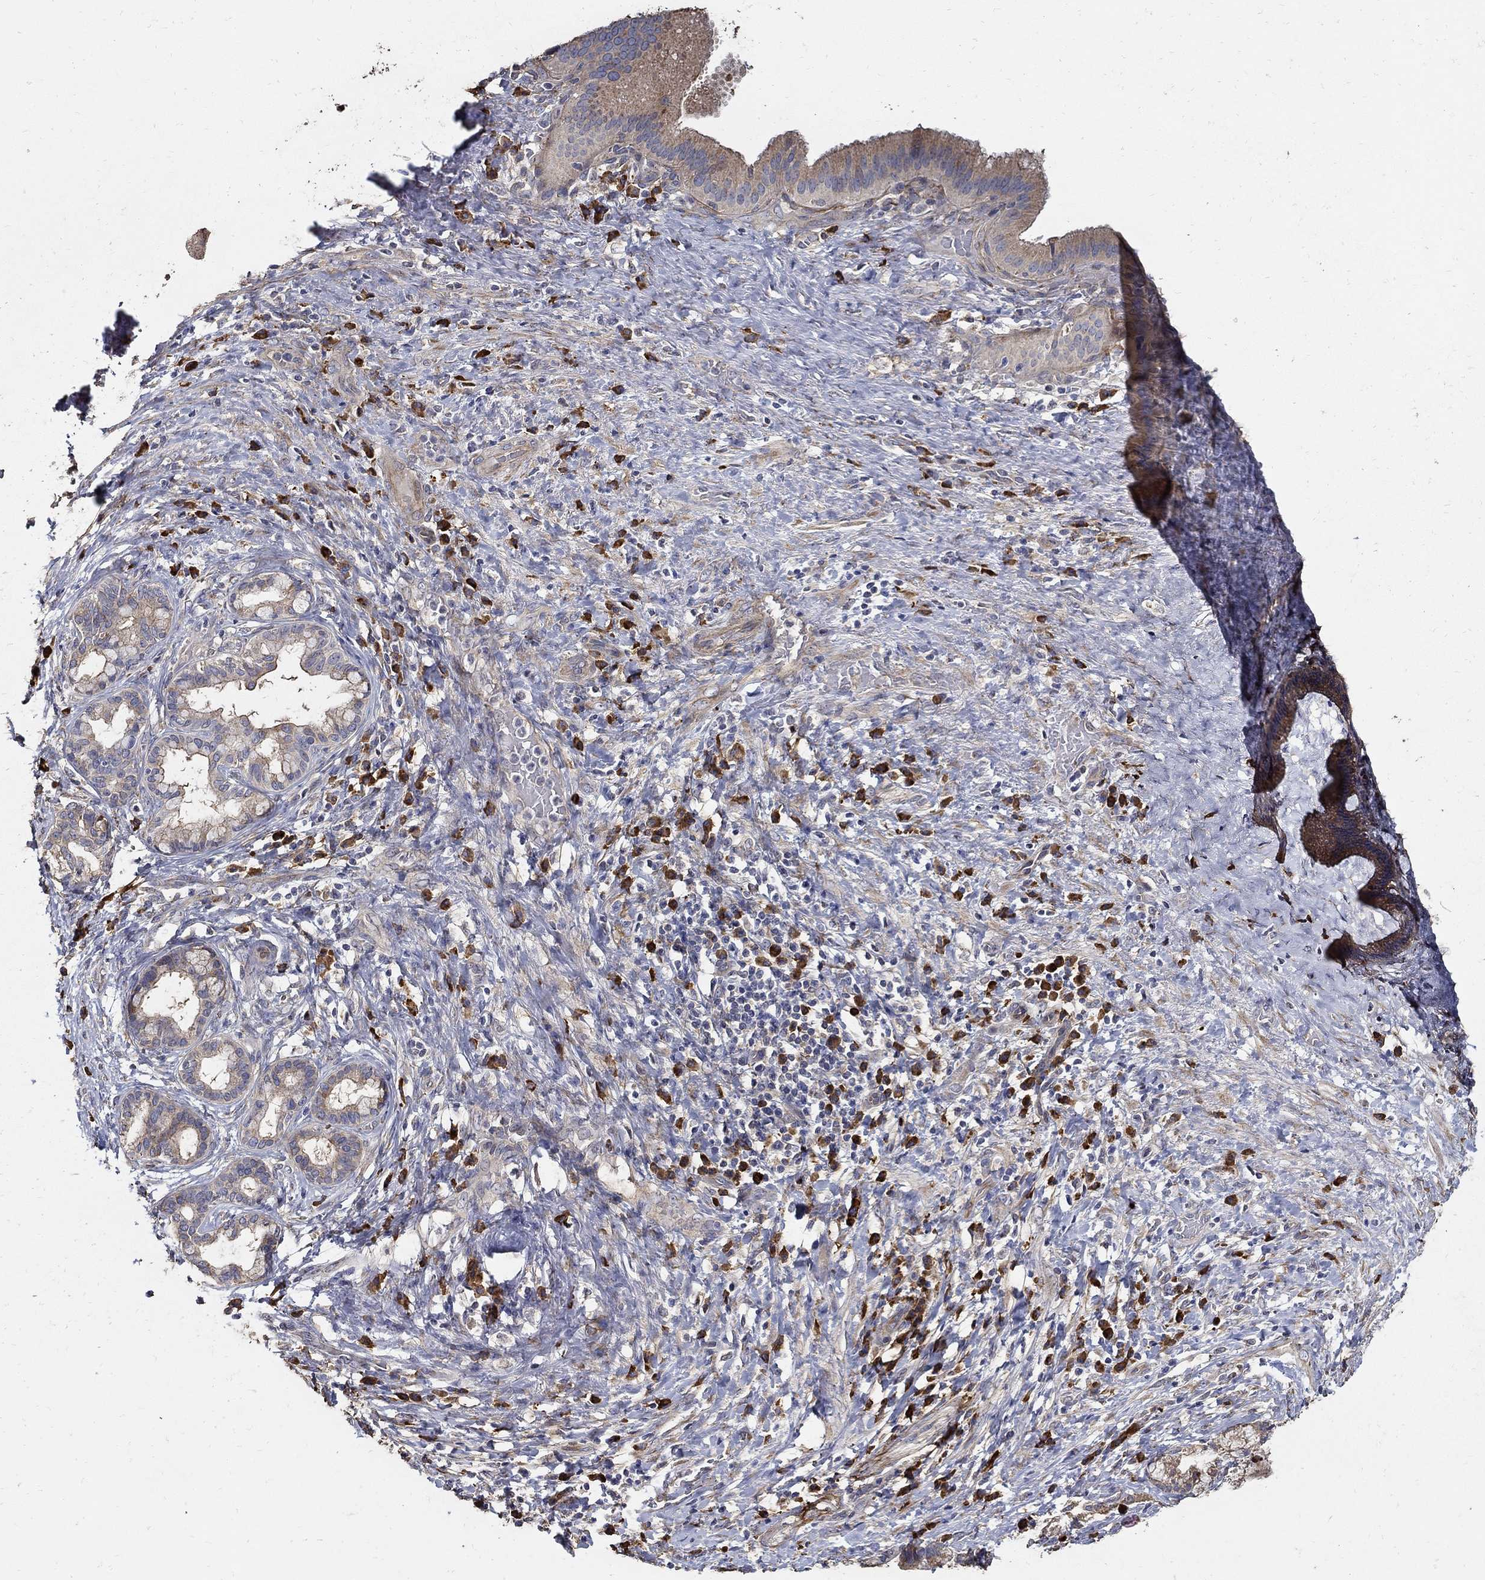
{"staining": {"intensity": "moderate", "quantity": "25%-75%", "location": "cytoplasmic/membranous"}, "tissue": "liver cancer", "cell_type": "Tumor cells", "image_type": "cancer", "snomed": [{"axis": "morphology", "description": "Cholangiocarcinoma"}, {"axis": "topography", "description": "Liver"}], "caption": "Human liver cancer (cholangiocarcinoma) stained with a protein marker displays moderate staining in tumor cells.", "gene": "EMILIN3", "patient": {"sex": "female", "age": 73}}